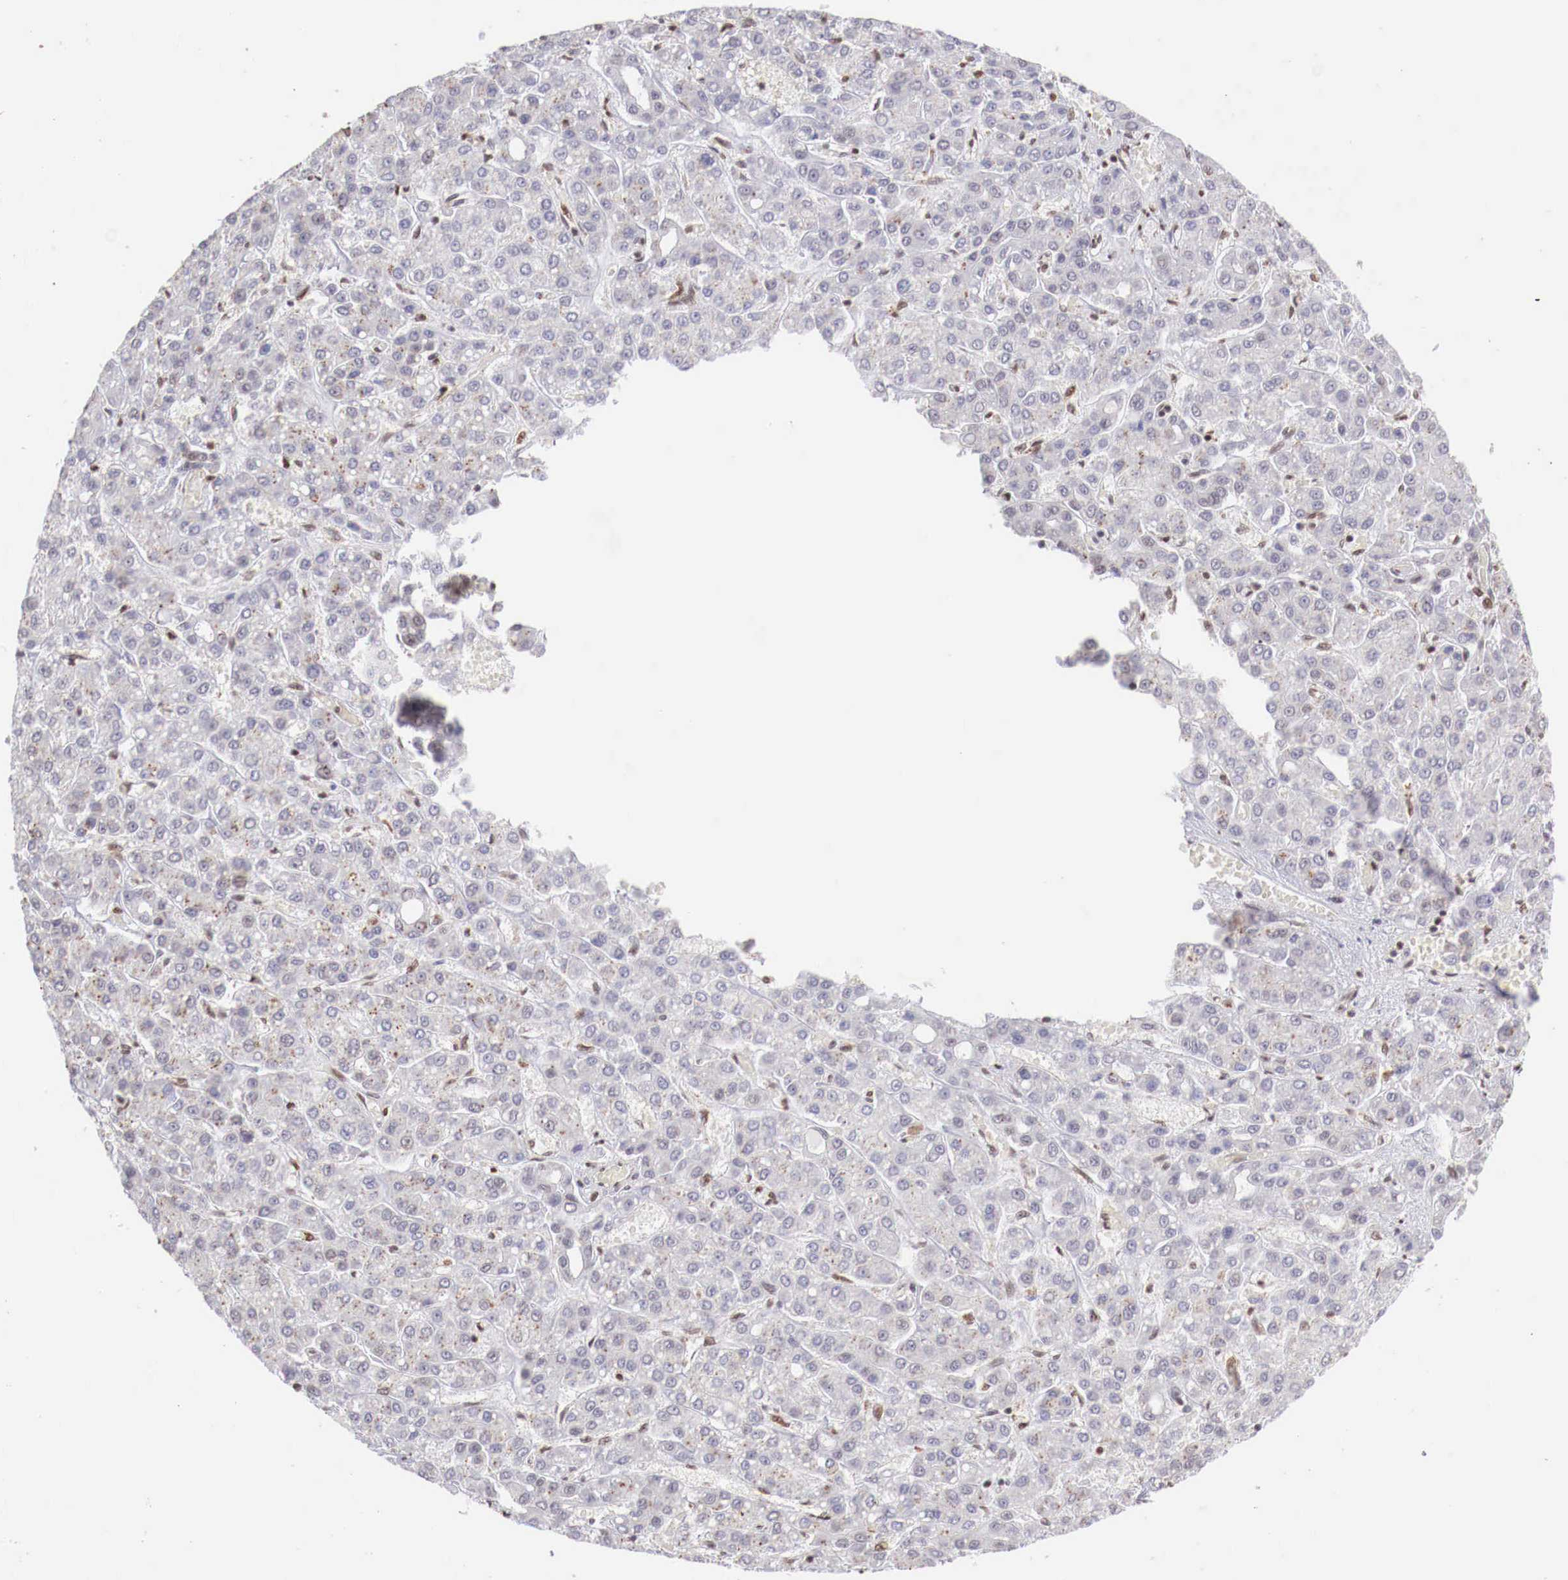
{"staining": {"intensity": "negative", "quantity": "none", "location": "none"}, "tissue": "liver cancer", "cell_type": "Tumor cells", "image_type": "cancer", "snomed": [{"axis": "morphology", "description": "Carcinoma, Hepatocellular, NOS"}, {"axis": "topography", "description": "Liver"}], "caption": "Tumor cells show no significant protein positivity in liver hepatocellular carcinoma.", "gene": "MAX", "patient": {"sex": "male", "age": 69}}